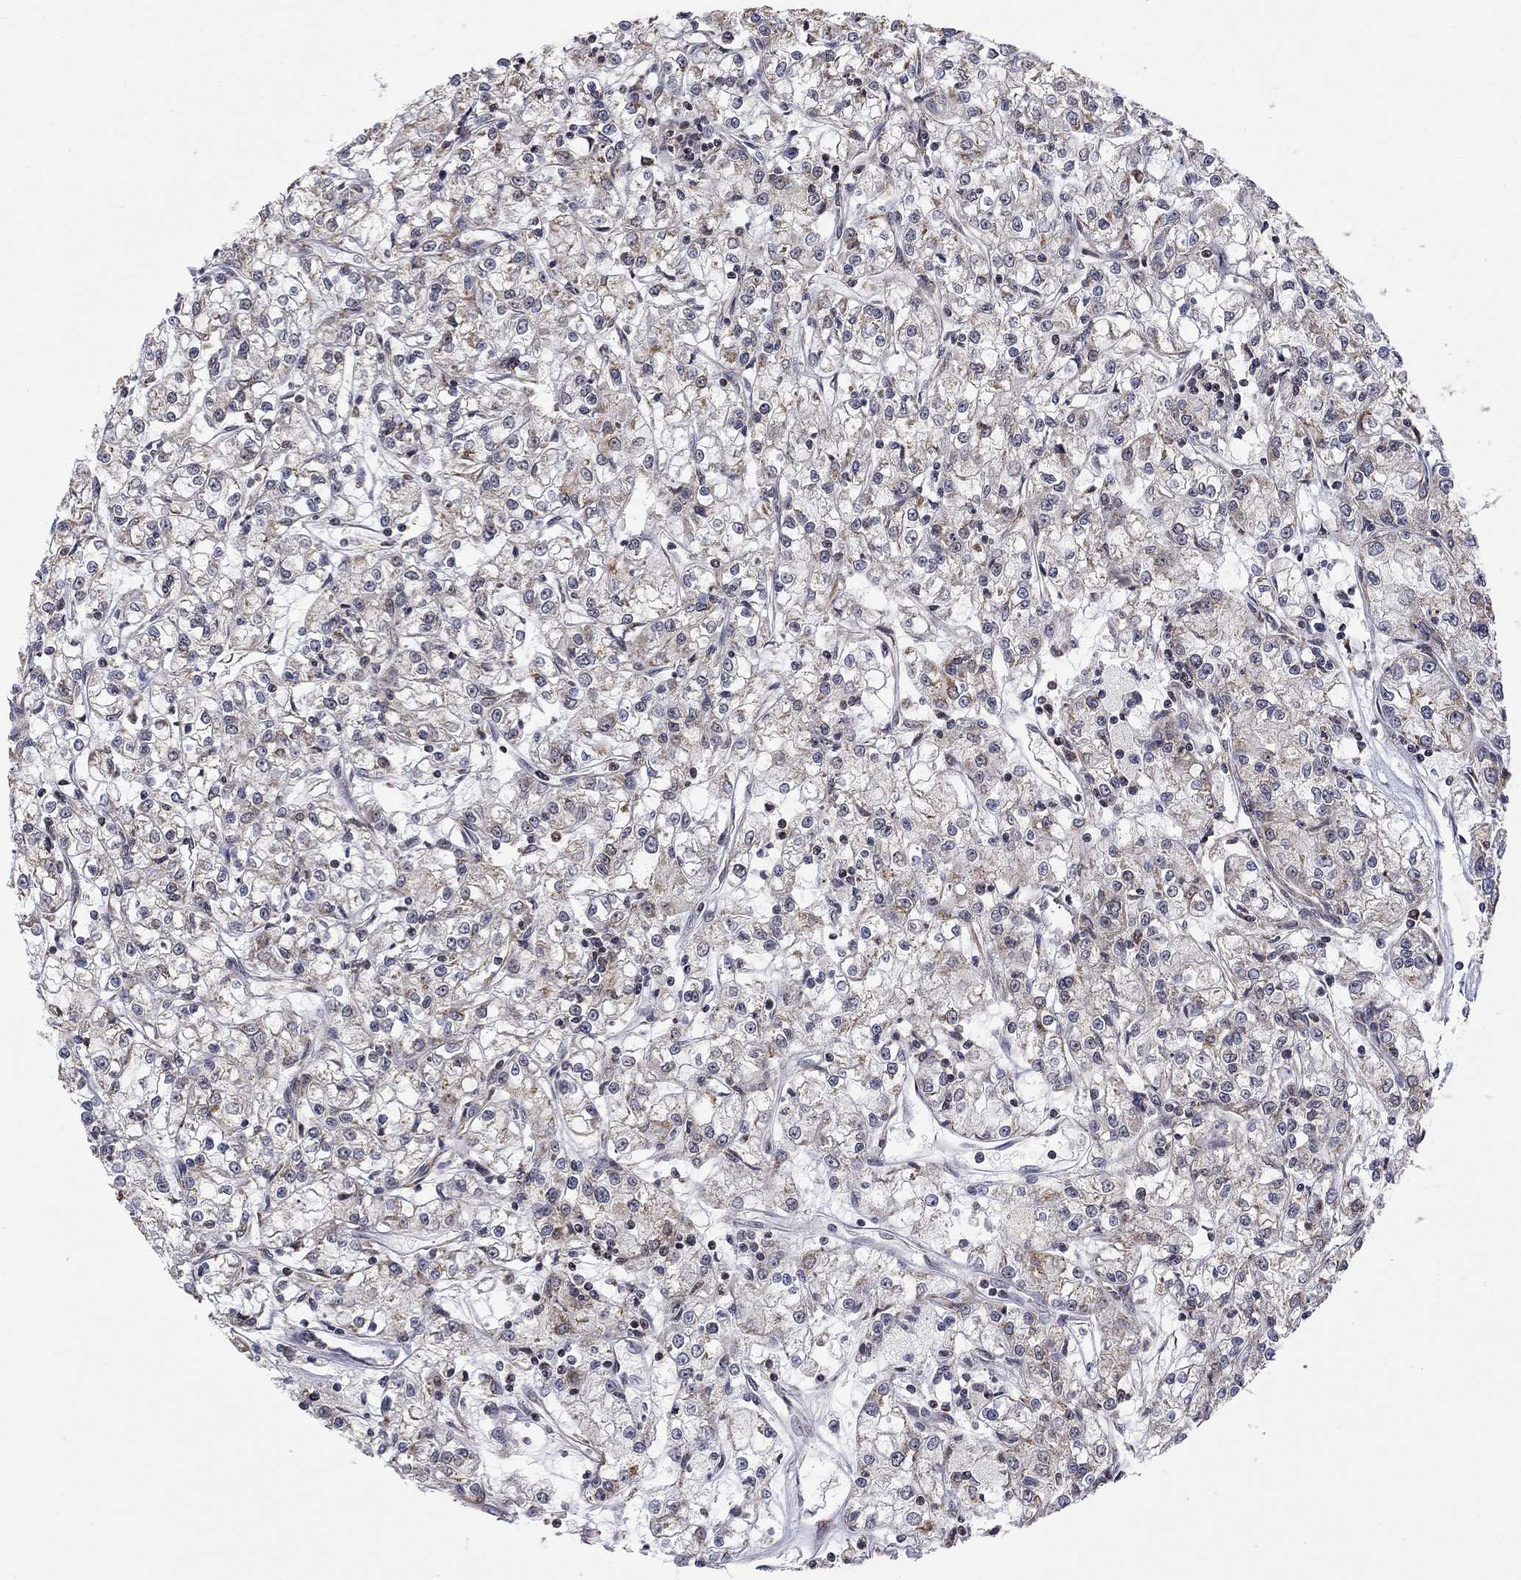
{"staining": {"intensity": "moderate", "quantity": "<25%", "location": "cytoplasmic/membranous"}, "tissue": "renal cancer", "cell_type": "Tumor cells", "image_type": "cancer", "snomed": [{"axis": "morphology", "description": "Adenocarcinoma, NOS"}, {"axis": "topography", "description": "Kidney"}], "caption": "The photomicrograph exhibits a brown stain indicating the presence of a protein in the cytoplasmic/membranous of tumor cells in renal cancer.", "gene": "TDP1", "patient": {"sex": "female", "age": 59}}